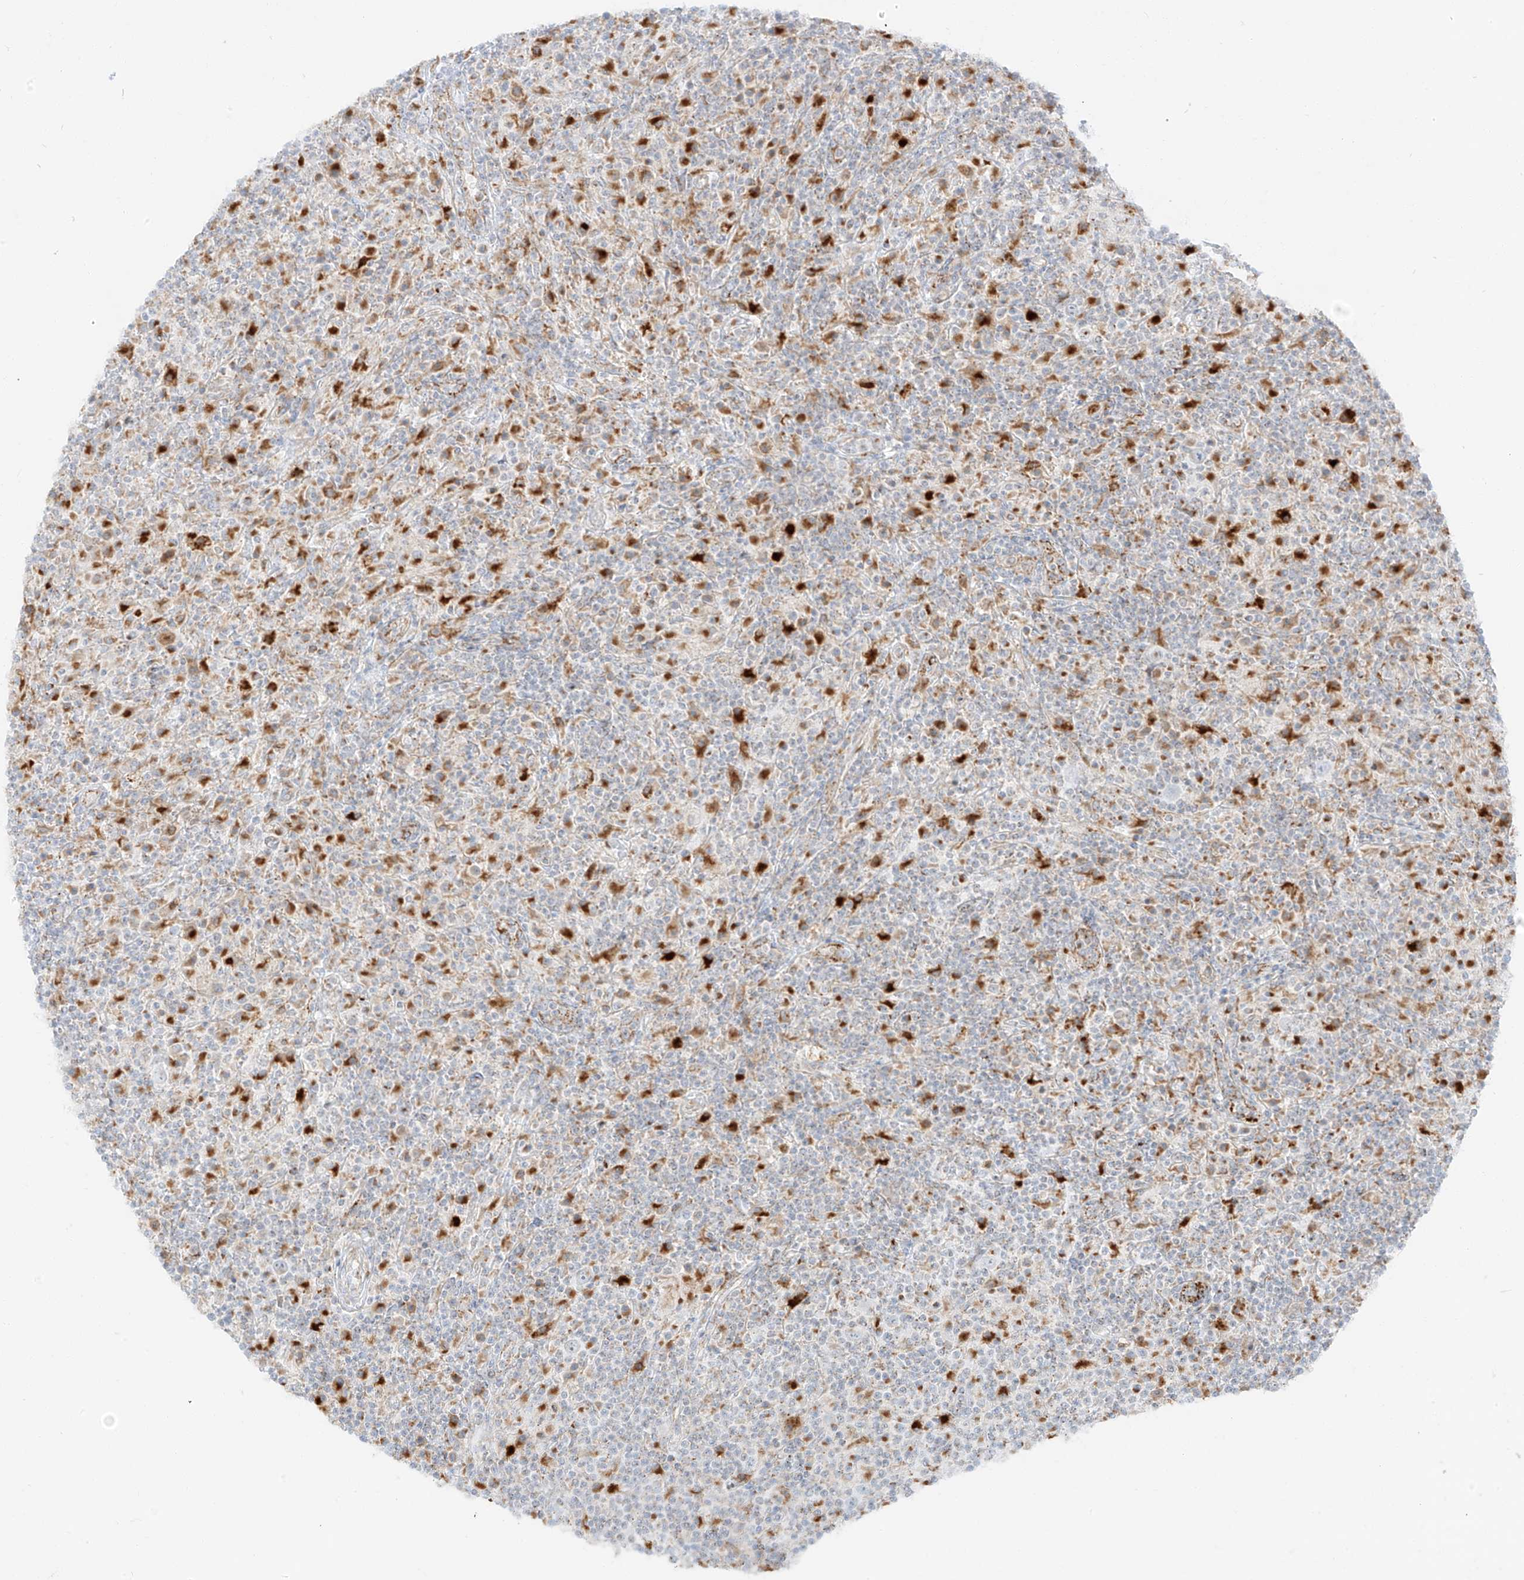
{"staining": {"intensity": "moderate", "quantity": ">75%", "location": "cytoplasmic/membranous"}, "tissue": "lymphoma", "cell_type": "Tumor cells", "image_type": "cancer", "snomed": [{"axis": "morphology", "description": "Hodgkin's disease, NOS"}, {"axis": "topography", "description": "Lymph node"}], "caption": "Immunohistochemical staining of lymphoma exhibits moderate cytoplasmic/membranous protein expression in approximately >75% of tumor cells. (DAB IHC, brown staining for protein, blue staining for nuclei).", "gene": "SLC35F6", "patient": {"sex": "male", "age": 70}}